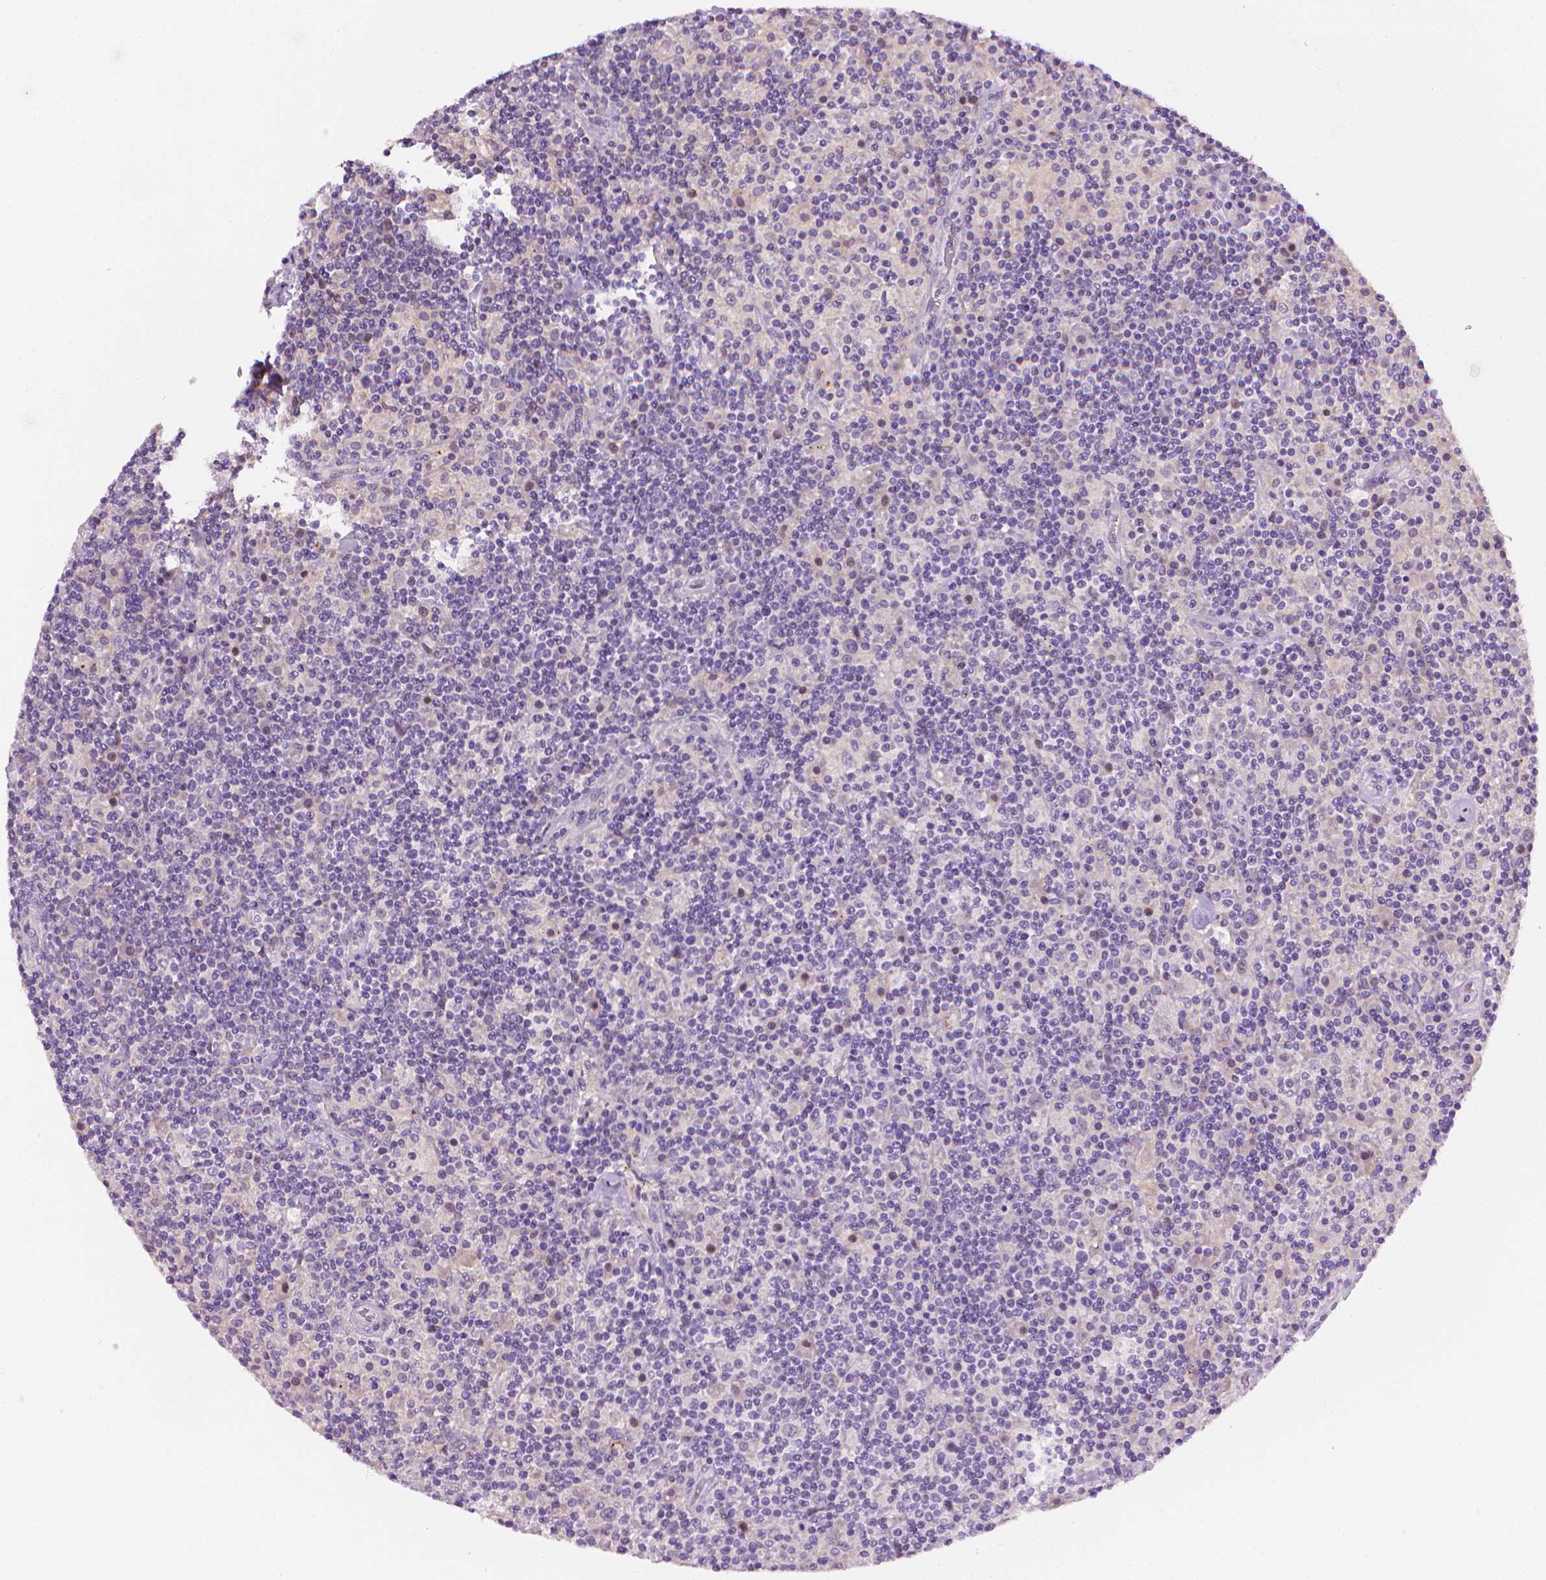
{"staining": {"intensity": "negative", "quantity": "none", "location": "none"}, "tissue": "lymphoma", "cell_type": "Tumor cells", "image_type": "cancer", "snomed": [{"axis": "morphology", "description": "Hodgkin's disease, NOS"}, {"axis": "topography", "description": "Lymph node"}], "caption": "This is an IHC image of lymphoma. There is no expression in tumor cells.", "gene": "MCOLN3", "patient": {"sex": "male", "age": 70}}